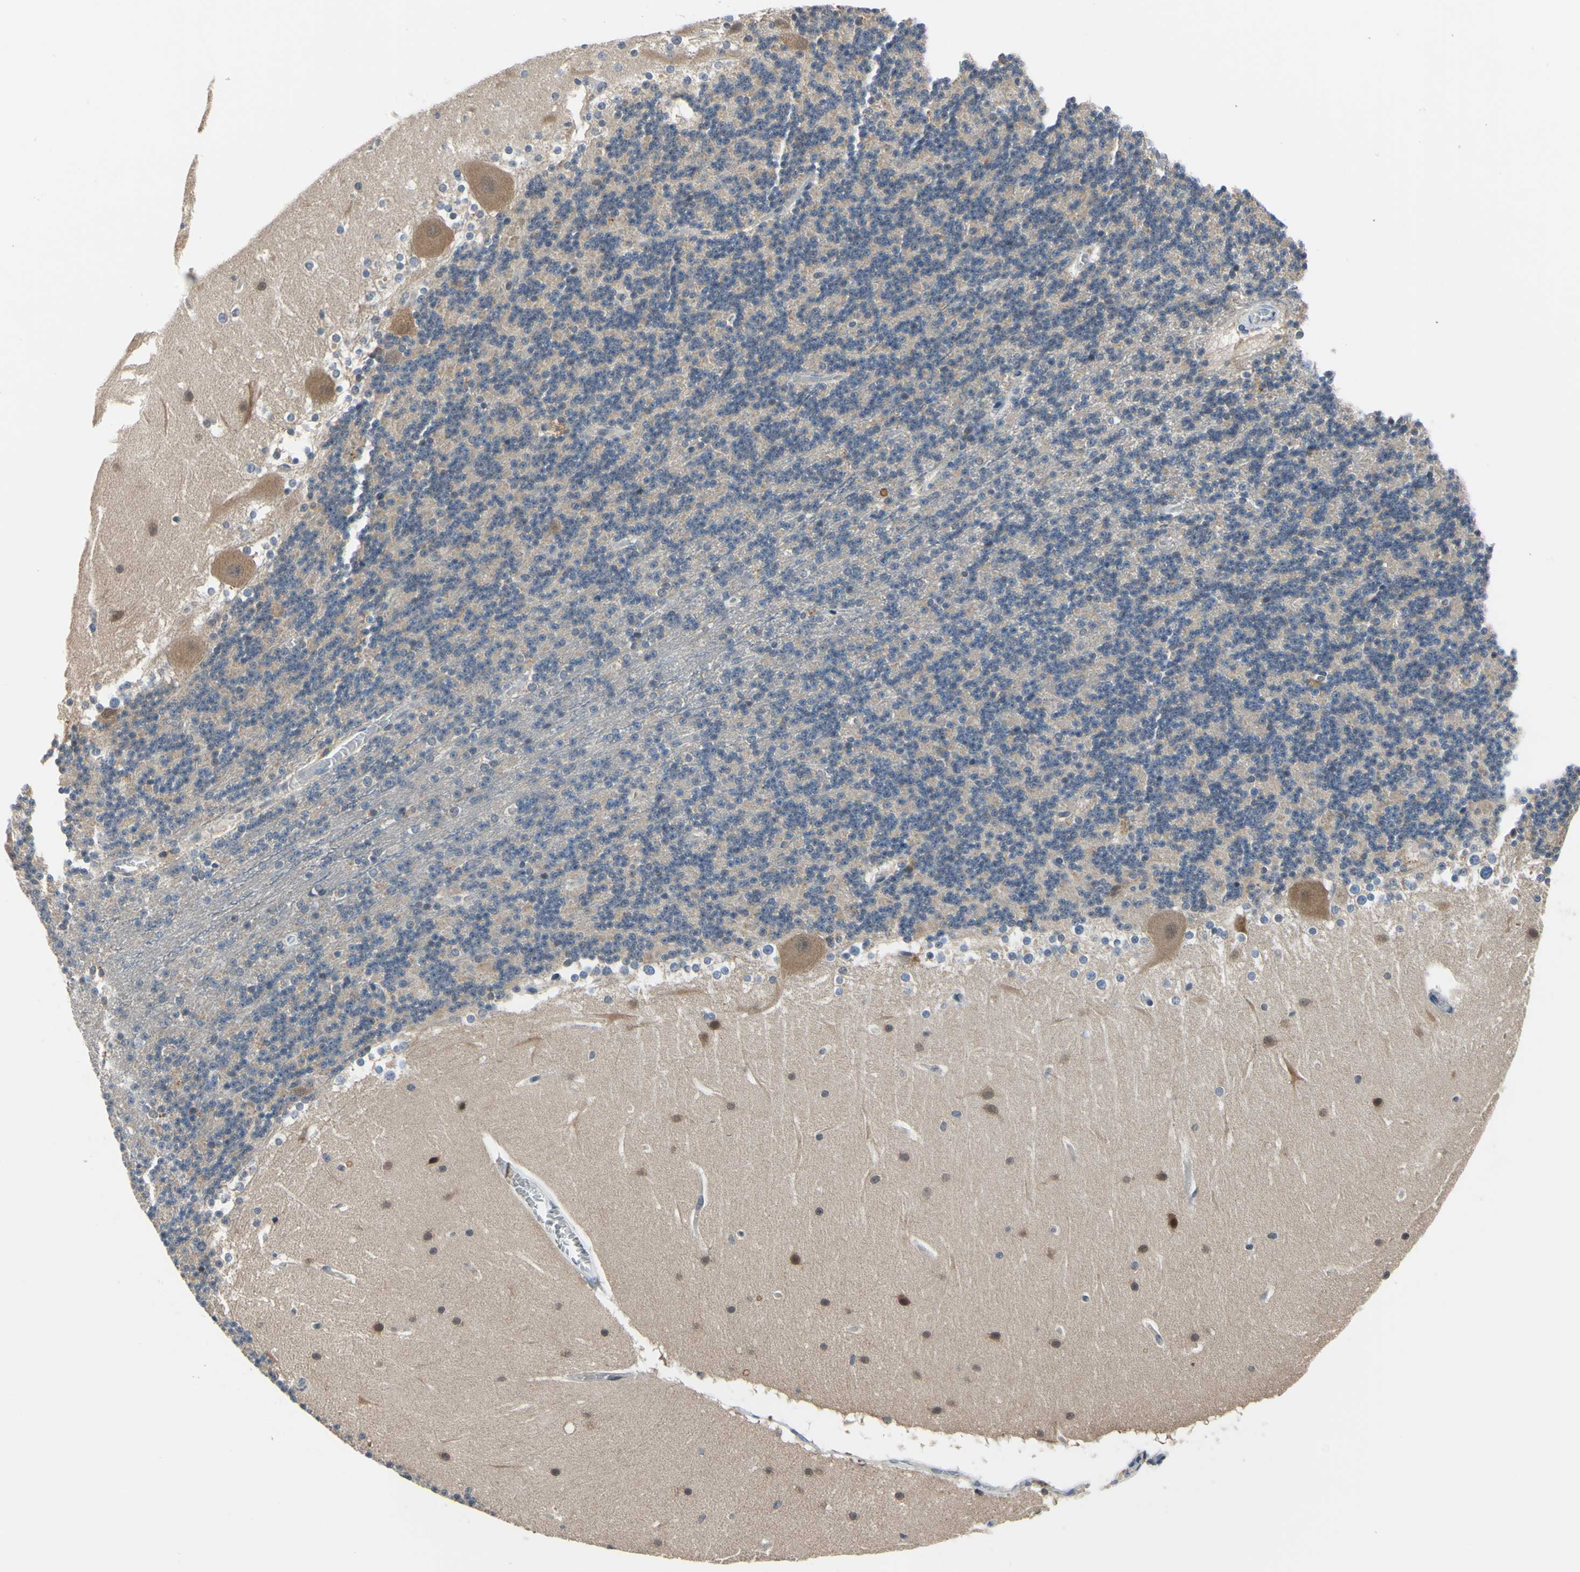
{"staining": {"intensity": "negative", "quantity": "none", "location": "none"}, "tissue": "cerebellum", "cell_type": "Cells in granular layer", "image_type": "normal", "snomed": [{"axis": "morphology", "description": "Normal tissue, NOS"}, {"axis": "topography", "description": "Cerebellum"}], "caption": "Immunohistochemistry histopathology image of benign cerebellum: human cerebellum stained with DAB demonstrates no significant protein positivity in cells in granular layer. (DAB IHC with hematoxylin counter stain).", "gene": "HSPA4", "patient": {"sex": "female", "age": 19}}